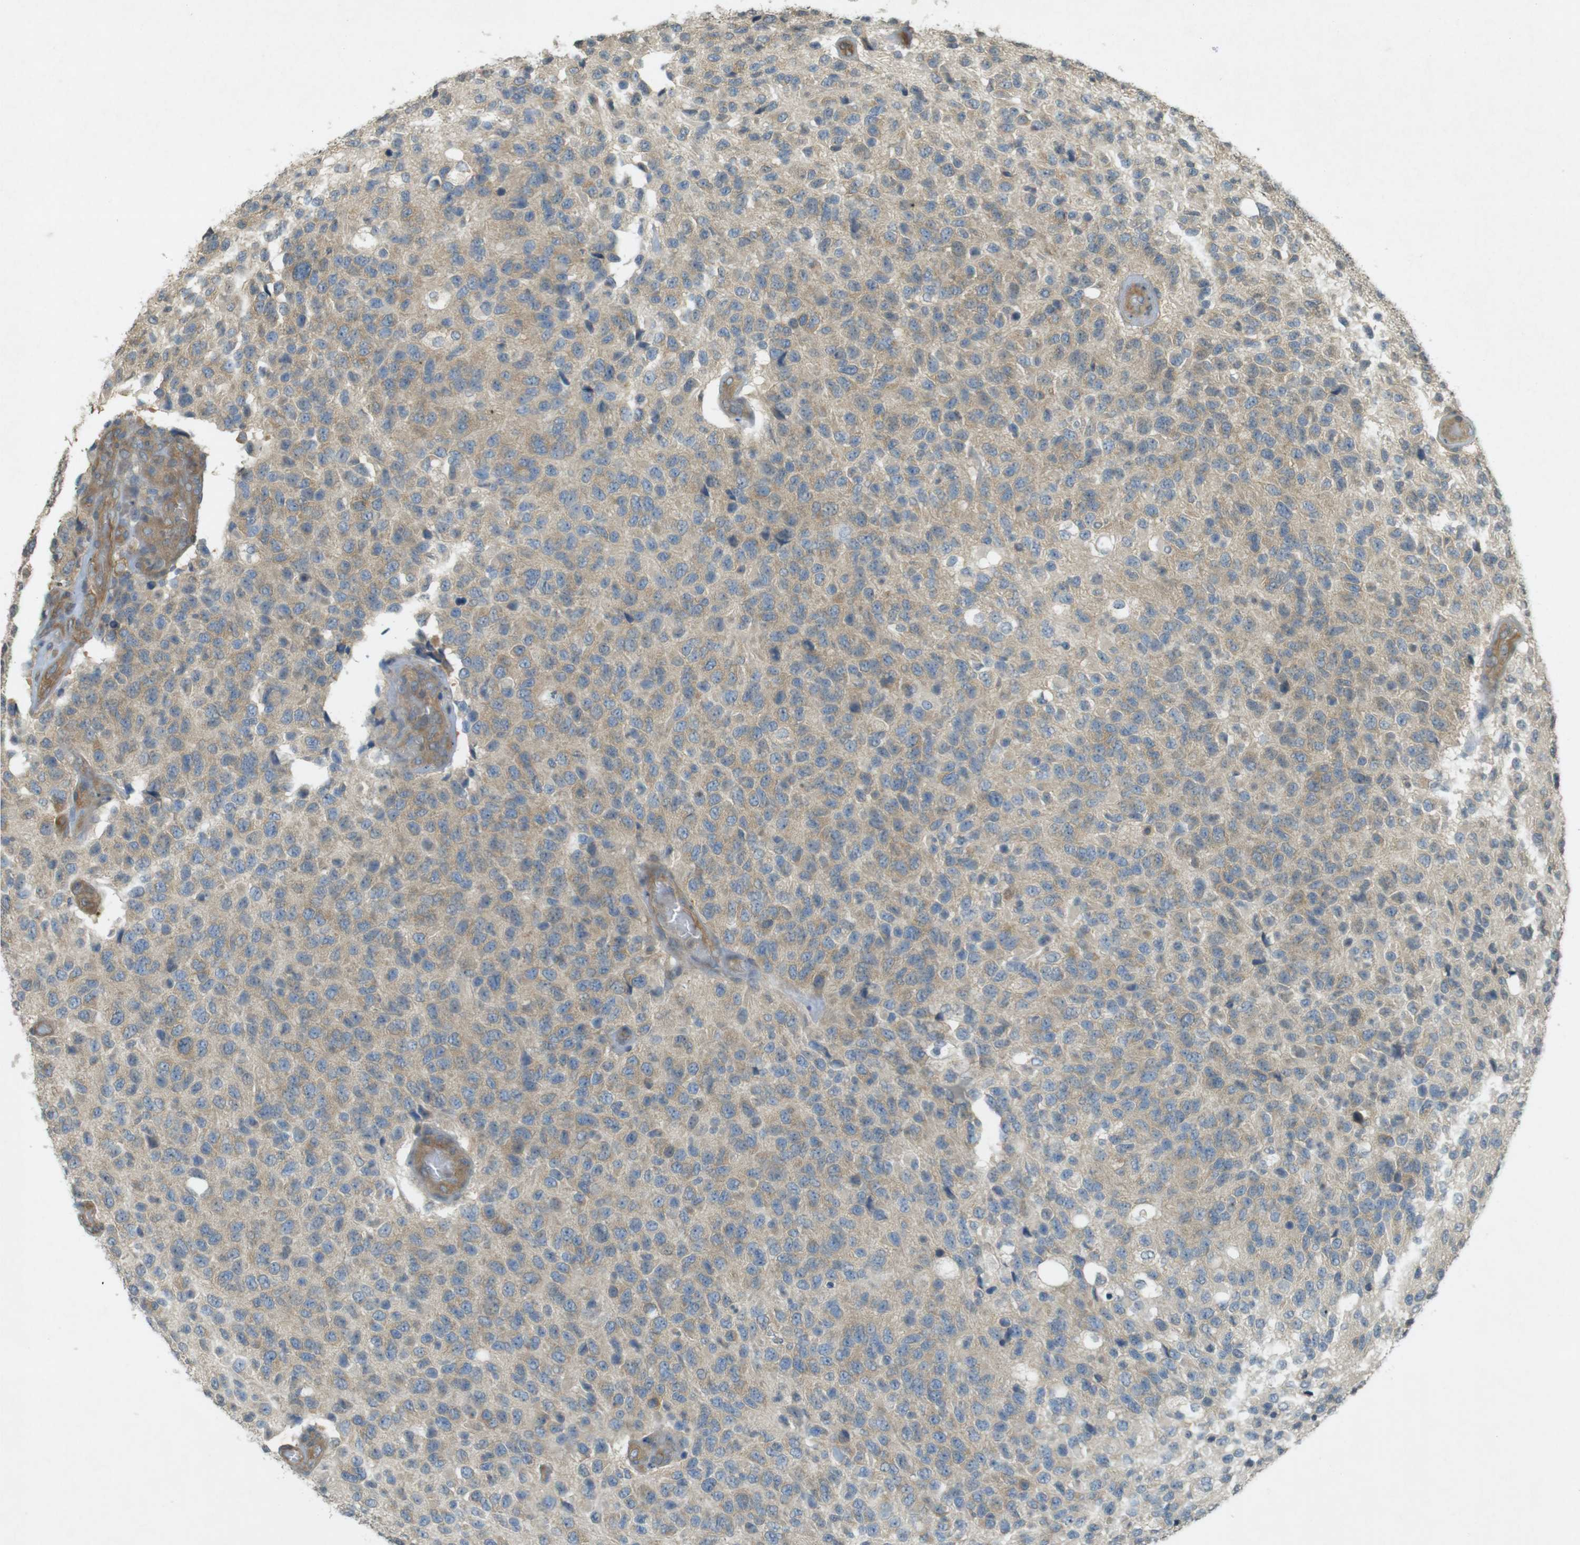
{"staining": {"intensity": "weak", "quantity": ">75%", "location": "cytoplasmic/membranous"}, "tissue": "glioma", "cell_type": "Tumor cells", "image_type": "cancer", "snomed": [{"axis": "morphology", "description": "Glioma, malignant, High grade"}, {"axis": "topography", "description": "pancreas cauda"}], "caption": "Immunohistochemical staining of glioma displays weak cytoplasmic/membranous protein staining in about >75% of tumor cells.", "gene": "KIF5B", "patient": {"sex": "male", "age": 60}}